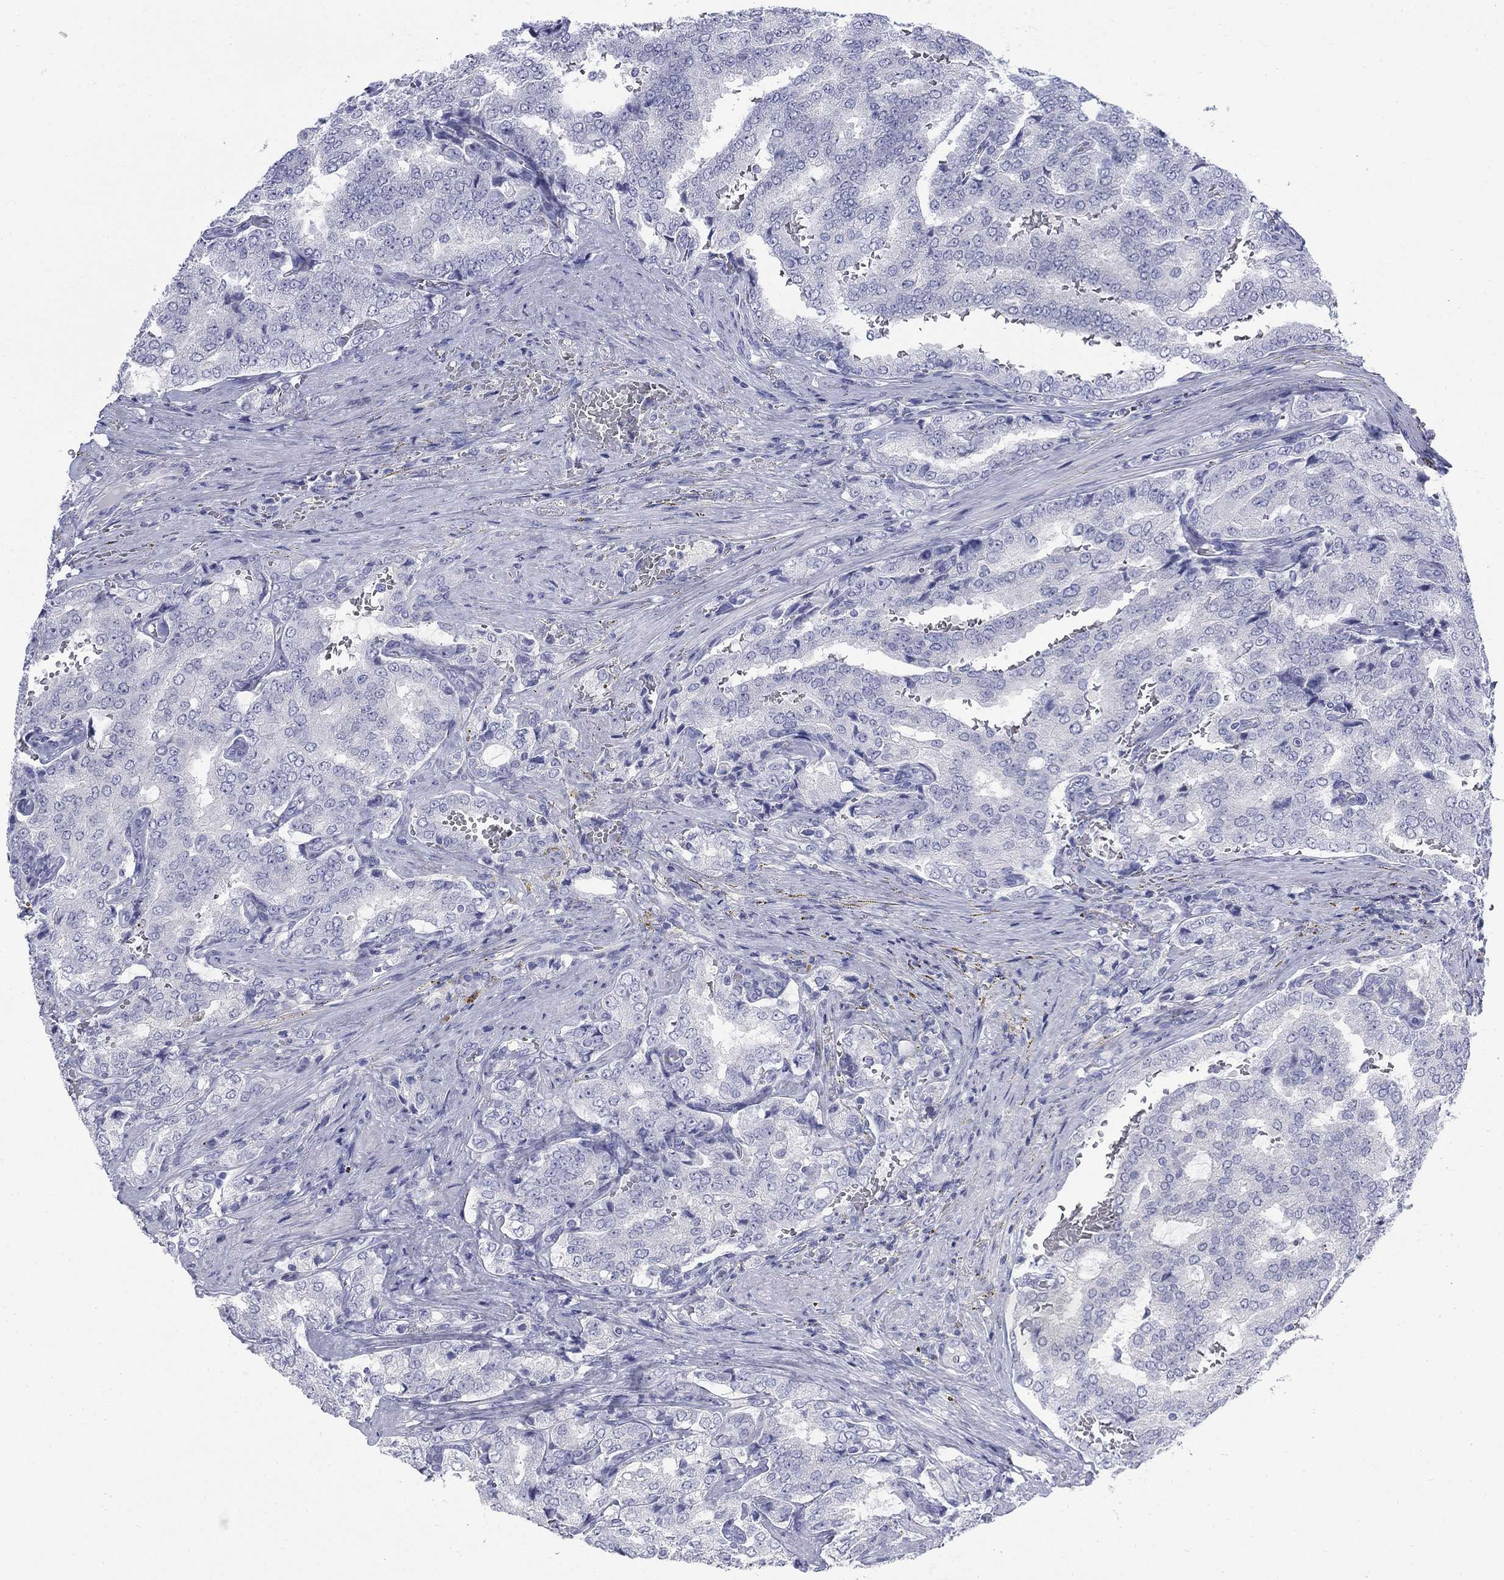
{"staining": {"intensity": "negative", "quantity": "none", "location": "none"}, "tissue": "prostate cancer", "cell_type": "Tumor cells", "image_type": "cancer", "snomed": [{"axis": "morphology", "description": "Adenocarcinoma, NOS"}, {"axis": "topography", "description": "Prostate"}], "caption": "The photomicrograph reveals no staining of tumor cells in adenocarcinoma (prostate).", "gene": "IGF2BP3", "patient": {"sex": "male", "age": 65}}